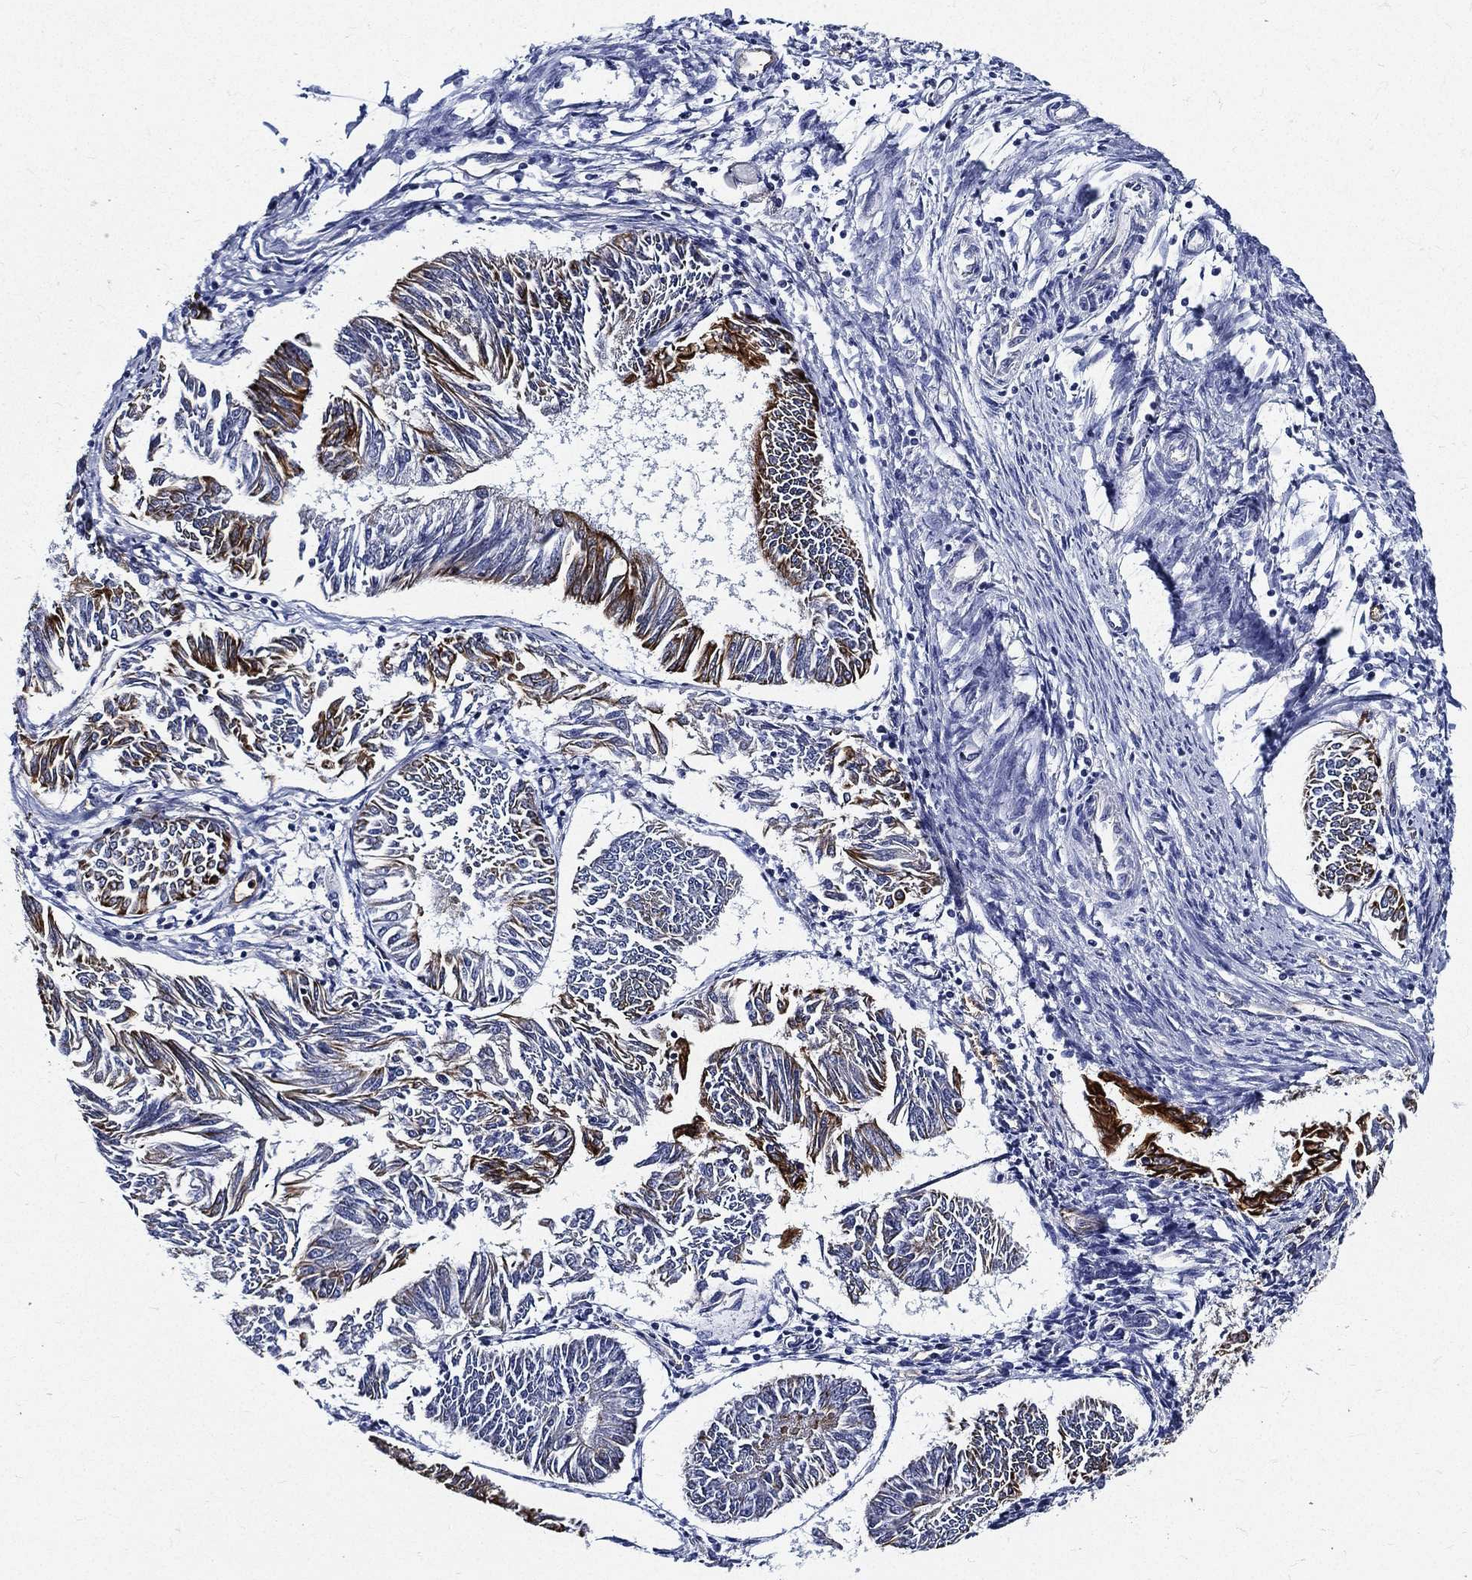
{"staining": {"intensity": "strong", "quantity": "<25%", "location": "cytoplasmic/membranous"}, "tissue": "endometrial cancer", "cell_type": "Tumor cells", "image_type": "cancer", "snomed": [{"axis": "morphology", "description": "Adenocarcinoma, NOS"}, {"axis": "topography", "description": "Endometrium"}], "caption": "The immunohistochemical stain shows strong cytoplasmic/membranous staining in tumor cells of endometrial cancer (adenocarcinoma) tissue.", "gene": "NEDD9", "patient": {"sex": "female", "age": 58}}